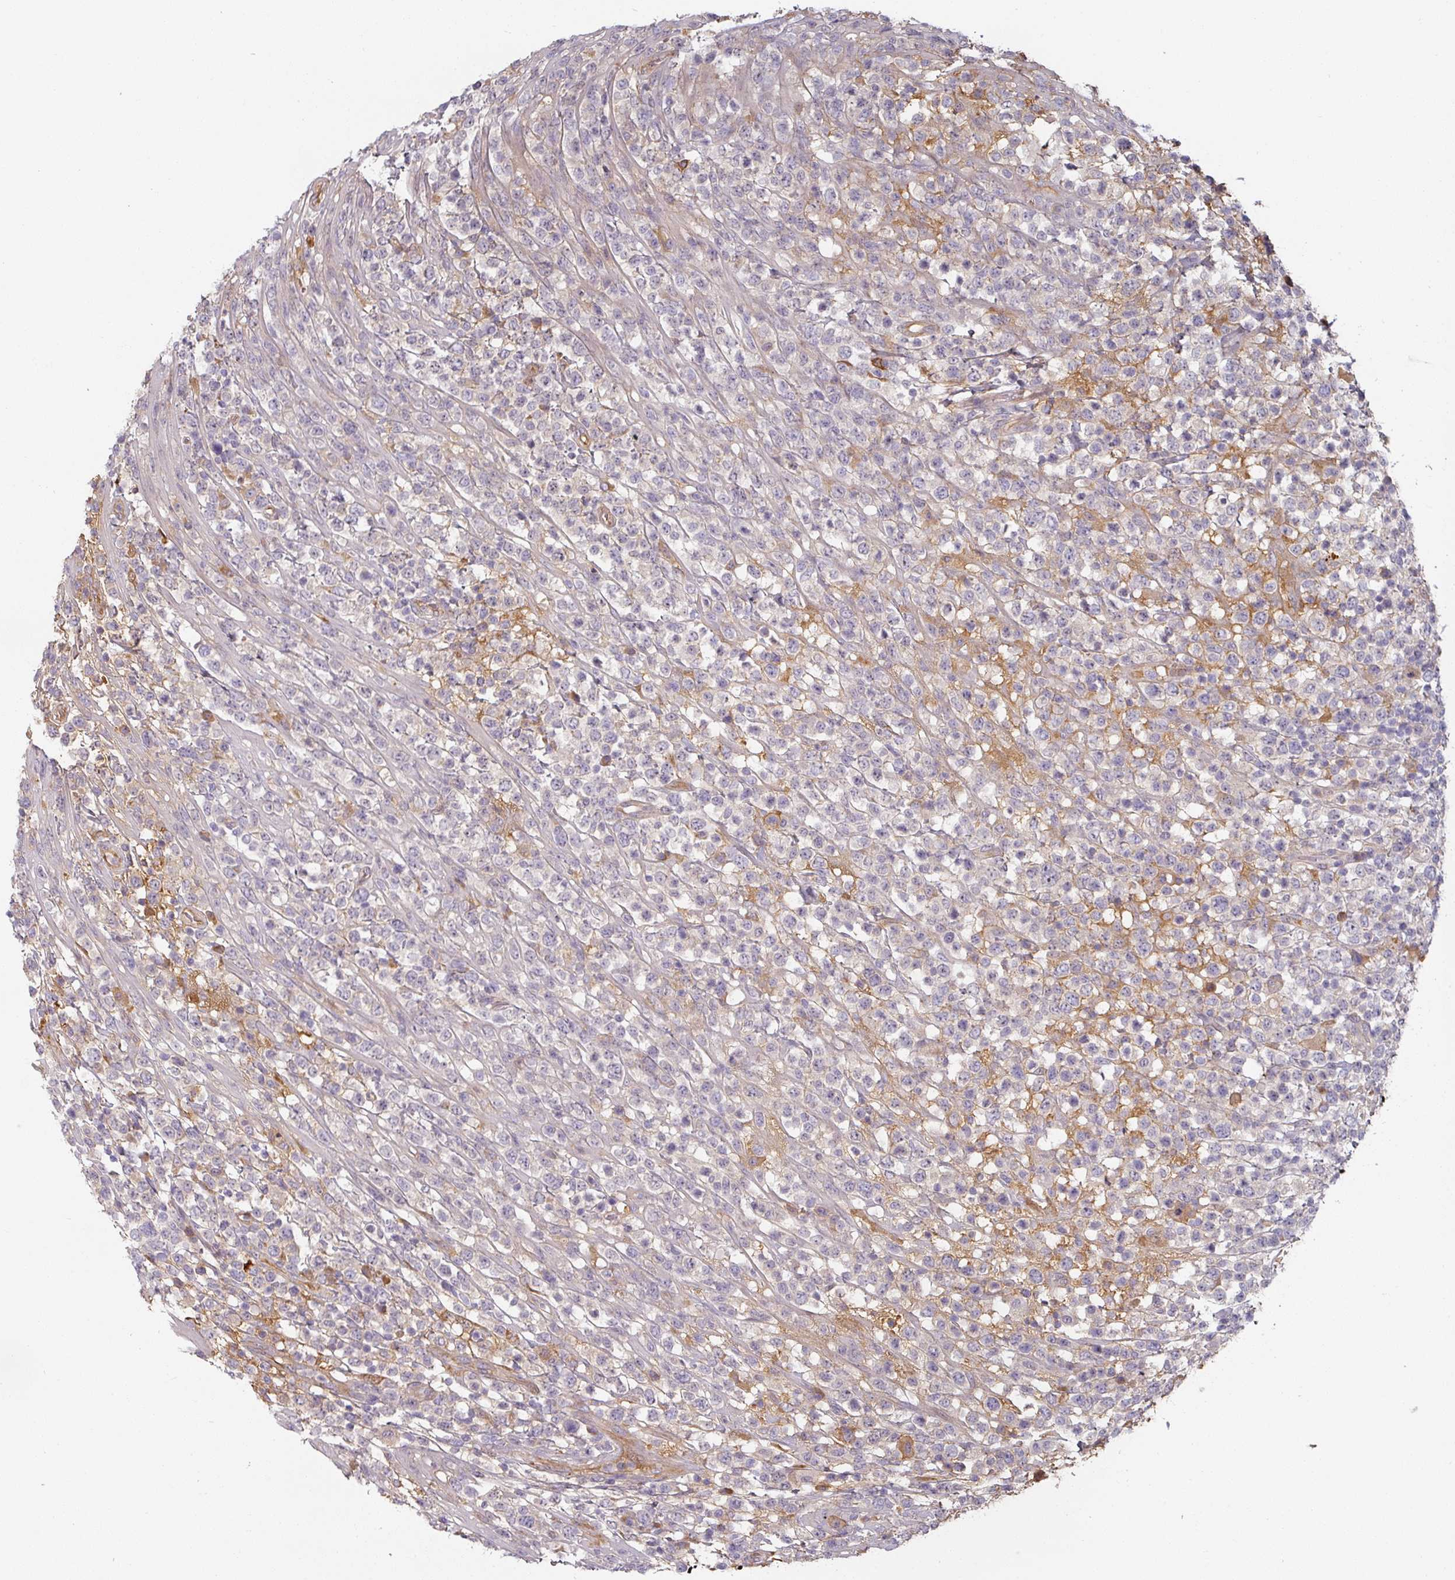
{"staining": {"intensity": "negative", "quantity": "none", "location": "none"}, "tissue": "lymphoma", "cell_type": "Tumor cells", "image_type": "cancer", "snomed": [{"axis": "morphology", "description": "Malignant lymphoma, non-Hodgkin's type, High grade"}, {"axis": "topography", "description": "Colon"}], "caption": "Immunohistochemical staining of human high-grade malignant lymphoma, non-Hodgkin's type shows no significant staining in tumor cells. (DAB (3,3'-diaminobenzidine) immunohistochemistry with hematoxylin counter stain).", "gene": "CEP78", "patient": {"sex": "female", "age": 53}}